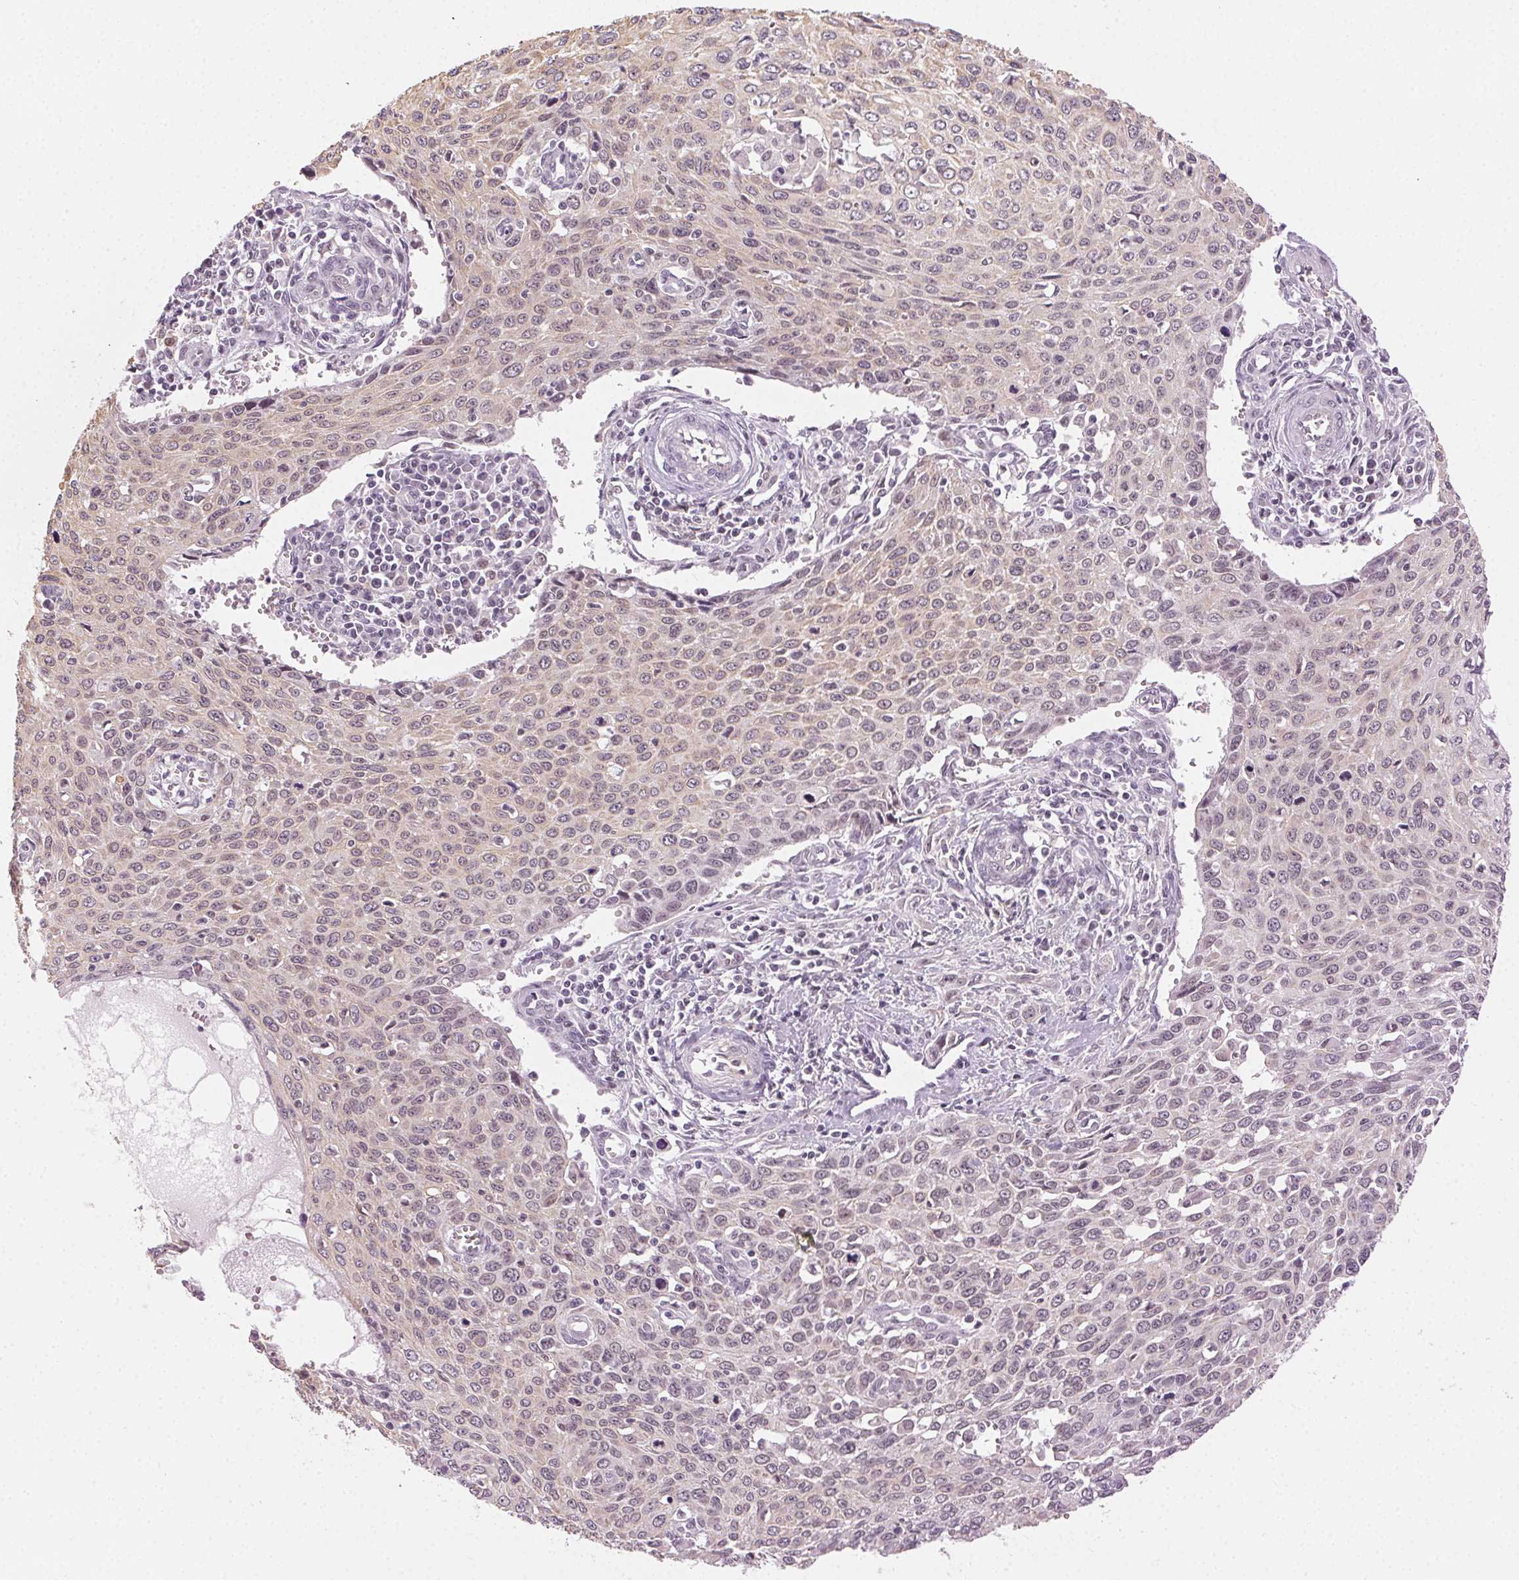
{"staining": {"intensity": "weak", "quantity": "25%-75%", "location": "cytoplasmic/membranous"}, "tissue": "cervical cancer", "cell_type": "Tumor cells", "image_type": "cancer", "snomed": [{"axis": "morphology", "description": "Squamous cell carcinoma, NOS"}, {"axis": "topography", "description": "Cervix"}], "caption": "IHC (DAB (3,3'-diaminobenzidine)) staining of cervical squamous cell carcinoma displays weak cytoplasmic/membranous protein expression in about 25%-75% of tumor cells.", "gene": "AIF1L", "patient": {"sex": "female", "age": 38}}